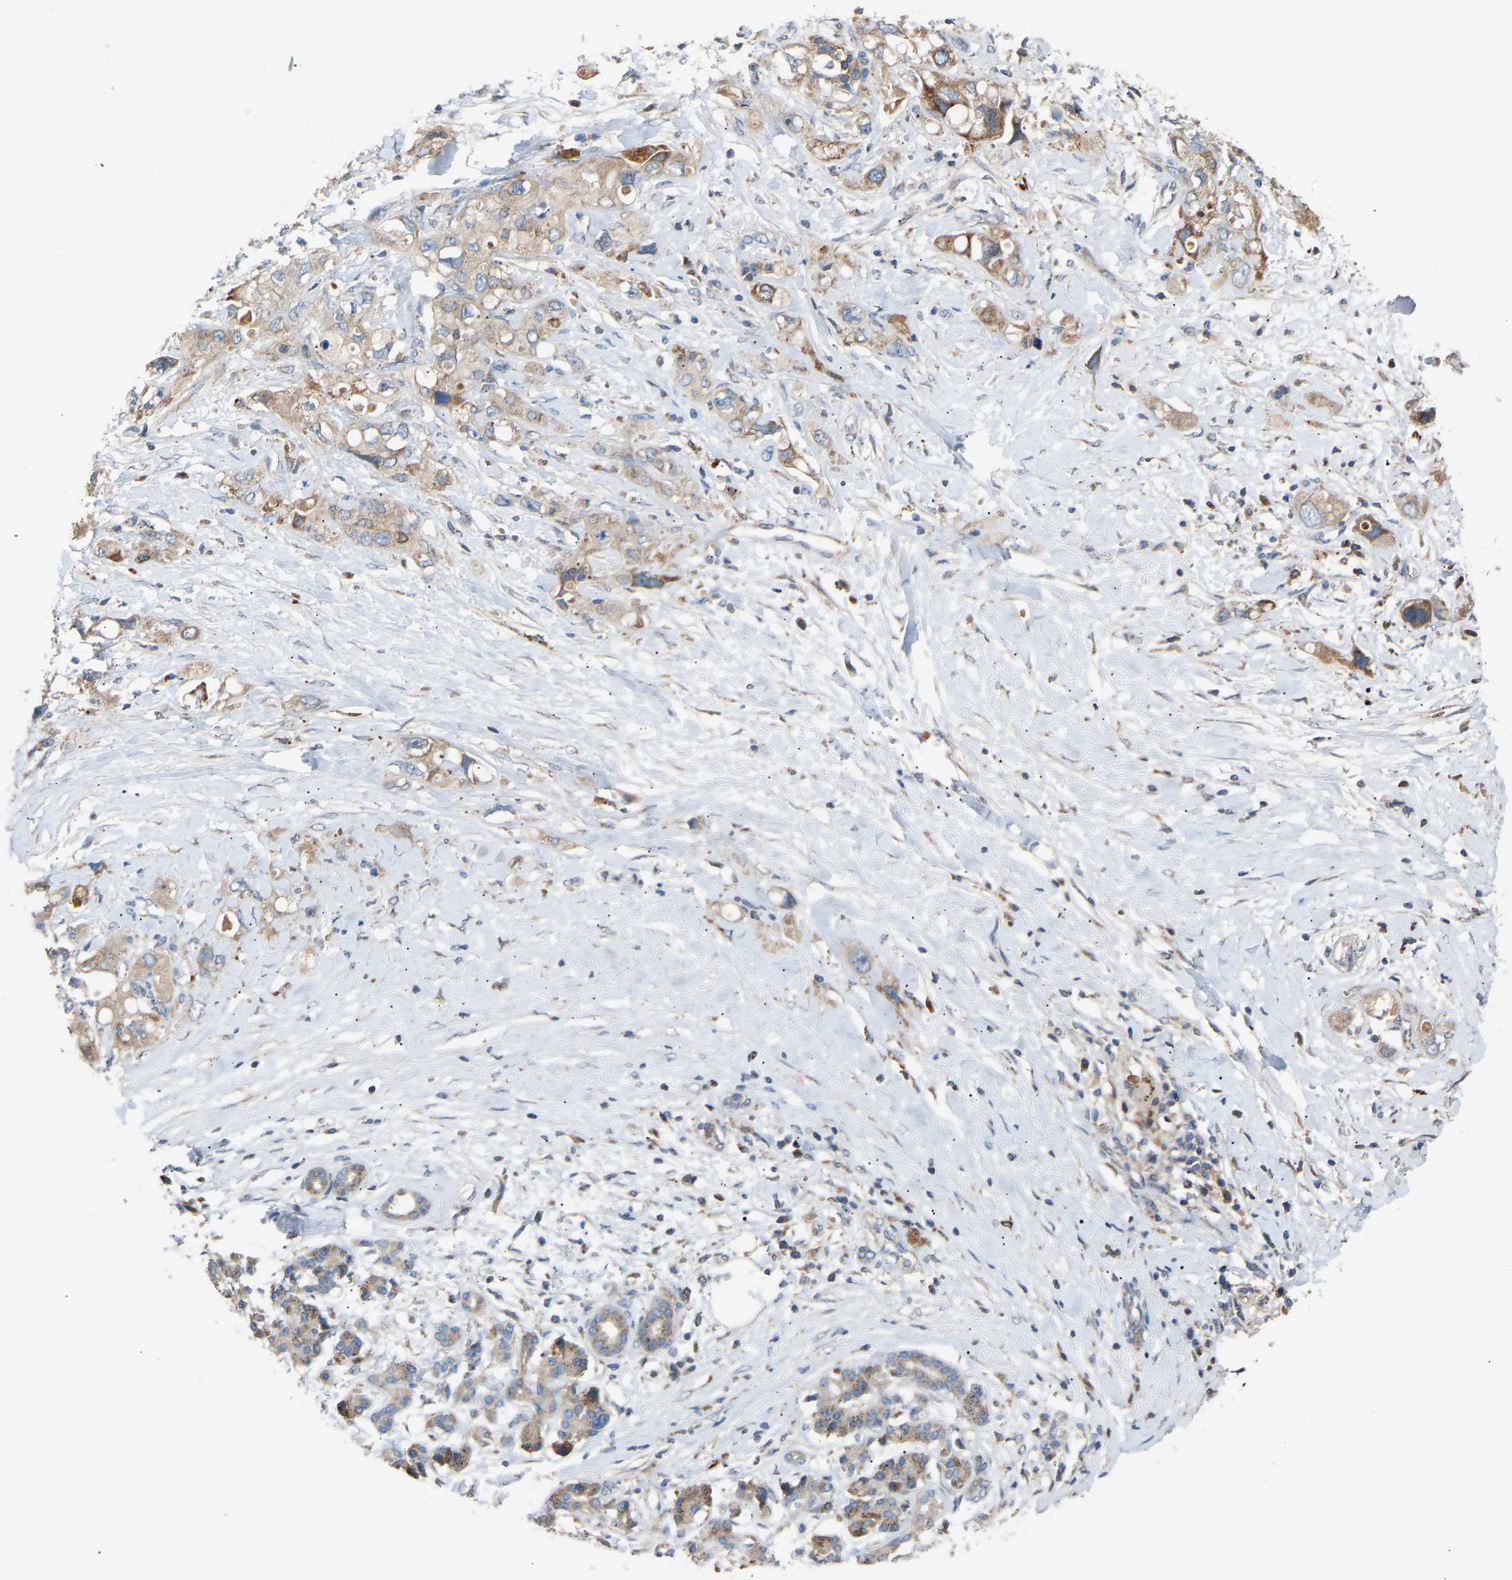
{"staining": {"intensity": "moderate", "quantity": "25%-75%", "location": "cytoplasmic/membranous"}, "tissue": "pancreatic cancer", "cell_type": "Tumor cells", "image_type": "cancer", "snomed": [{"axis": "morphology", "description": "Adenocarcinoma, NOS"}, {"axis": "topography", "description": "Pancreas"}], "caption": "Tumor cells reveal medium levels of moderate cytoplasmic/membranous staining in approximately 25%-75% of cells in human pancreatic cancer.", "gene": "RGP1", "patient": {"sex": "female", "age": 56}}